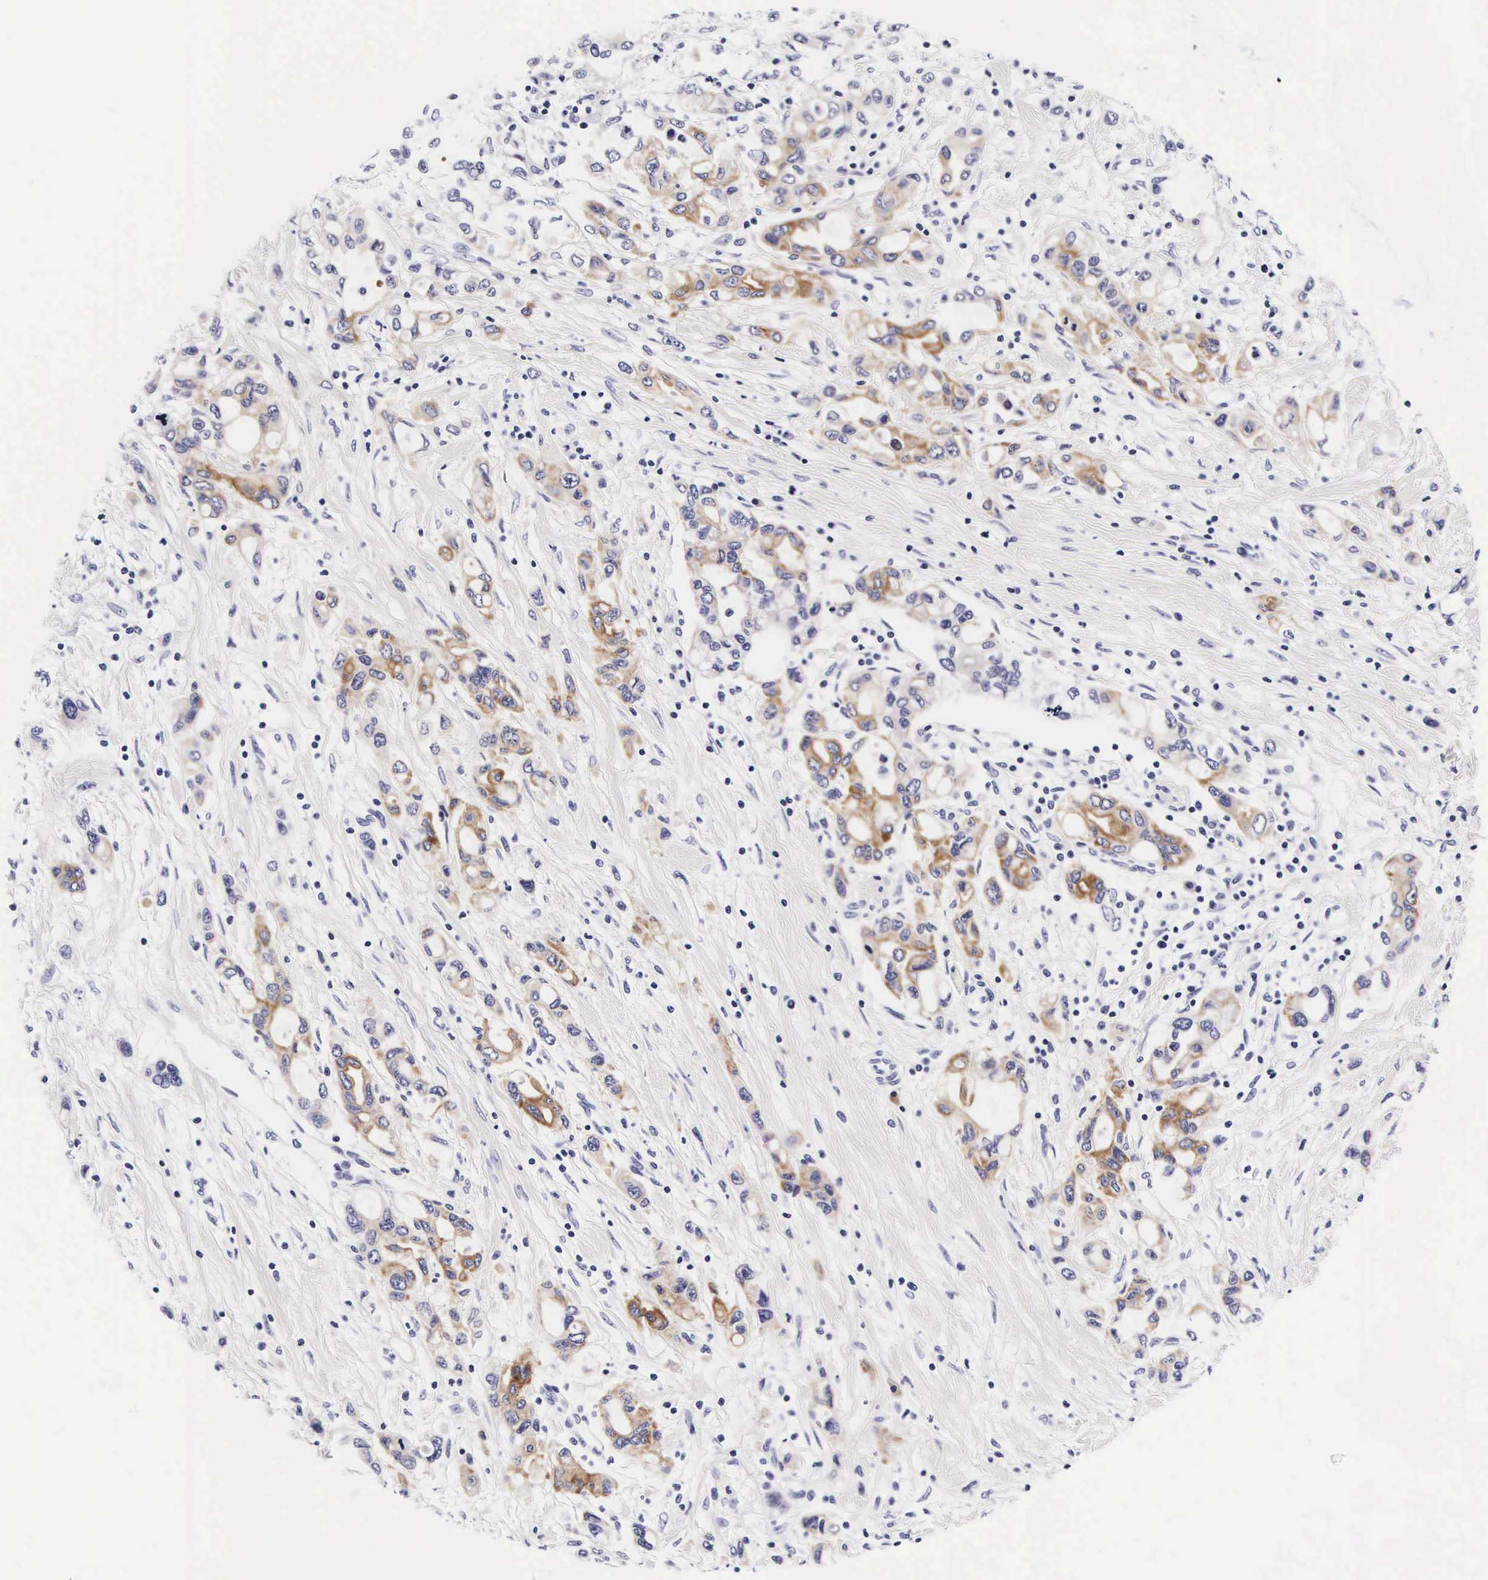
{"staining": {"intensity": "weak", "quantity": "25%-75%", "location": "cytoplasmic/membranous"}, "tissue": "pancreatic cancer", "cell_type": "Tumor cells", "image_type": "cancer", "snomed": [{"axis": "morphology", "description": "Adenocarcinoma, NOS"}, {"axis": "topography", "description": "Pancreas"}], "caption": "Immunohistochemical staining of human adenocarcinoma (pancreatic) exhibits low levels of weak cytoplasmic/membranous staining in about 25%-75% of tumor cells.", "gene": "UPRT", "patient": {"sex": "female", "age": 57}}